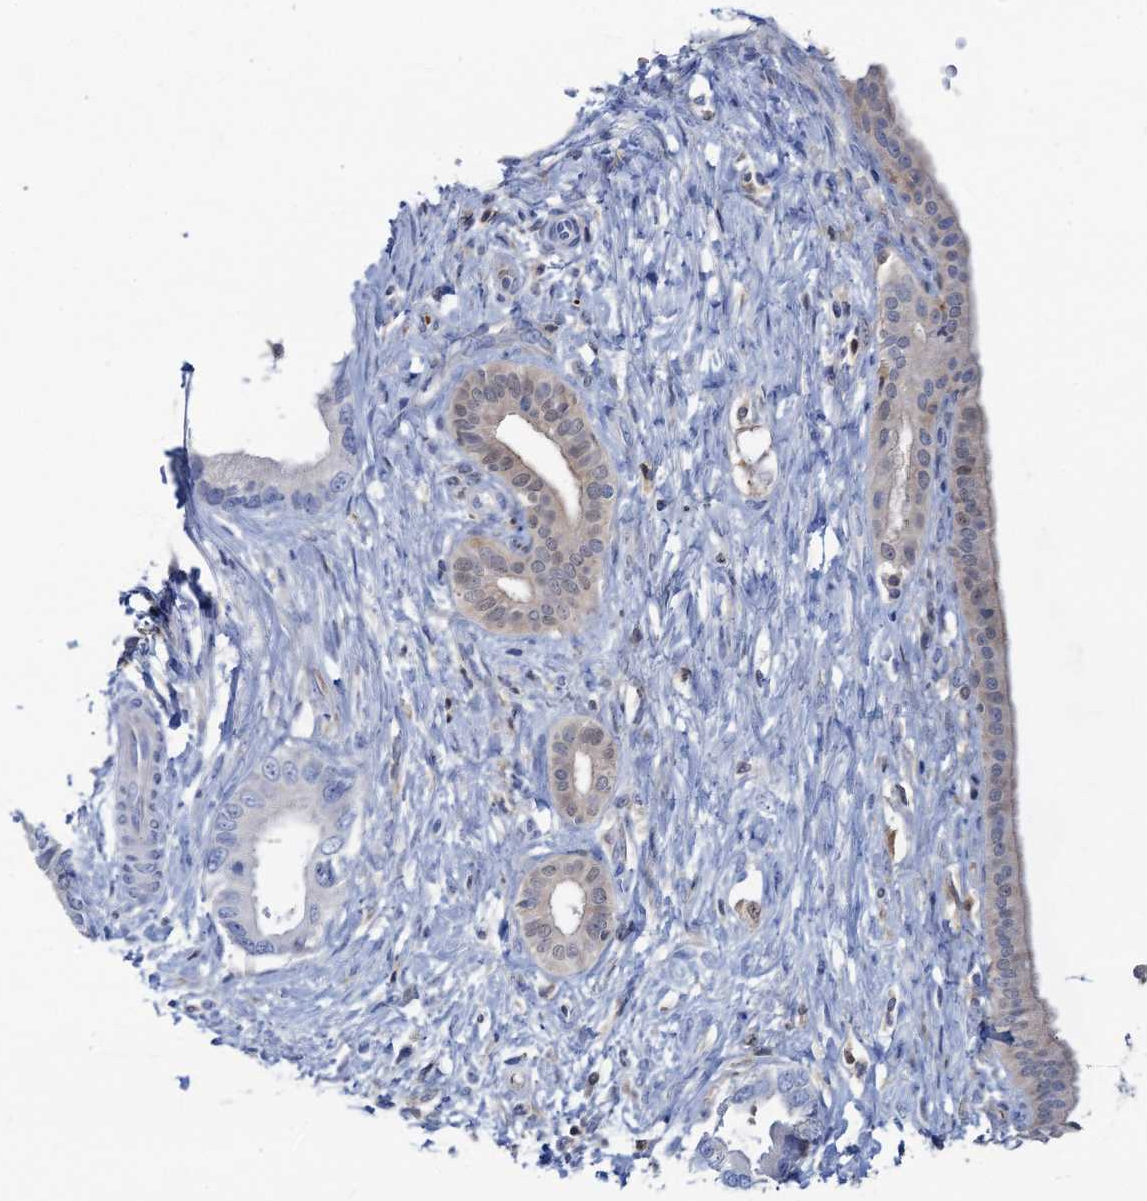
{"staining": {"intensity": "negative", "quantity": "none", "location": "none"}, "tissue": "pancreatic cancer", "cell_type": "Tumor cells", "image_type": "cancer", "snomed": [{"axis": "morphology", "description": "Adenocarcinoma, NOS"}, {"axis": "topography", "description": "Pancreas"}], "caption": "This is an IHC photomicrograph of human pancreatic cancer (adenocarcinoma). There is no staining in tumor cells.", "gene": "FAH", "patient": {"sex": "female", "age": 55}}